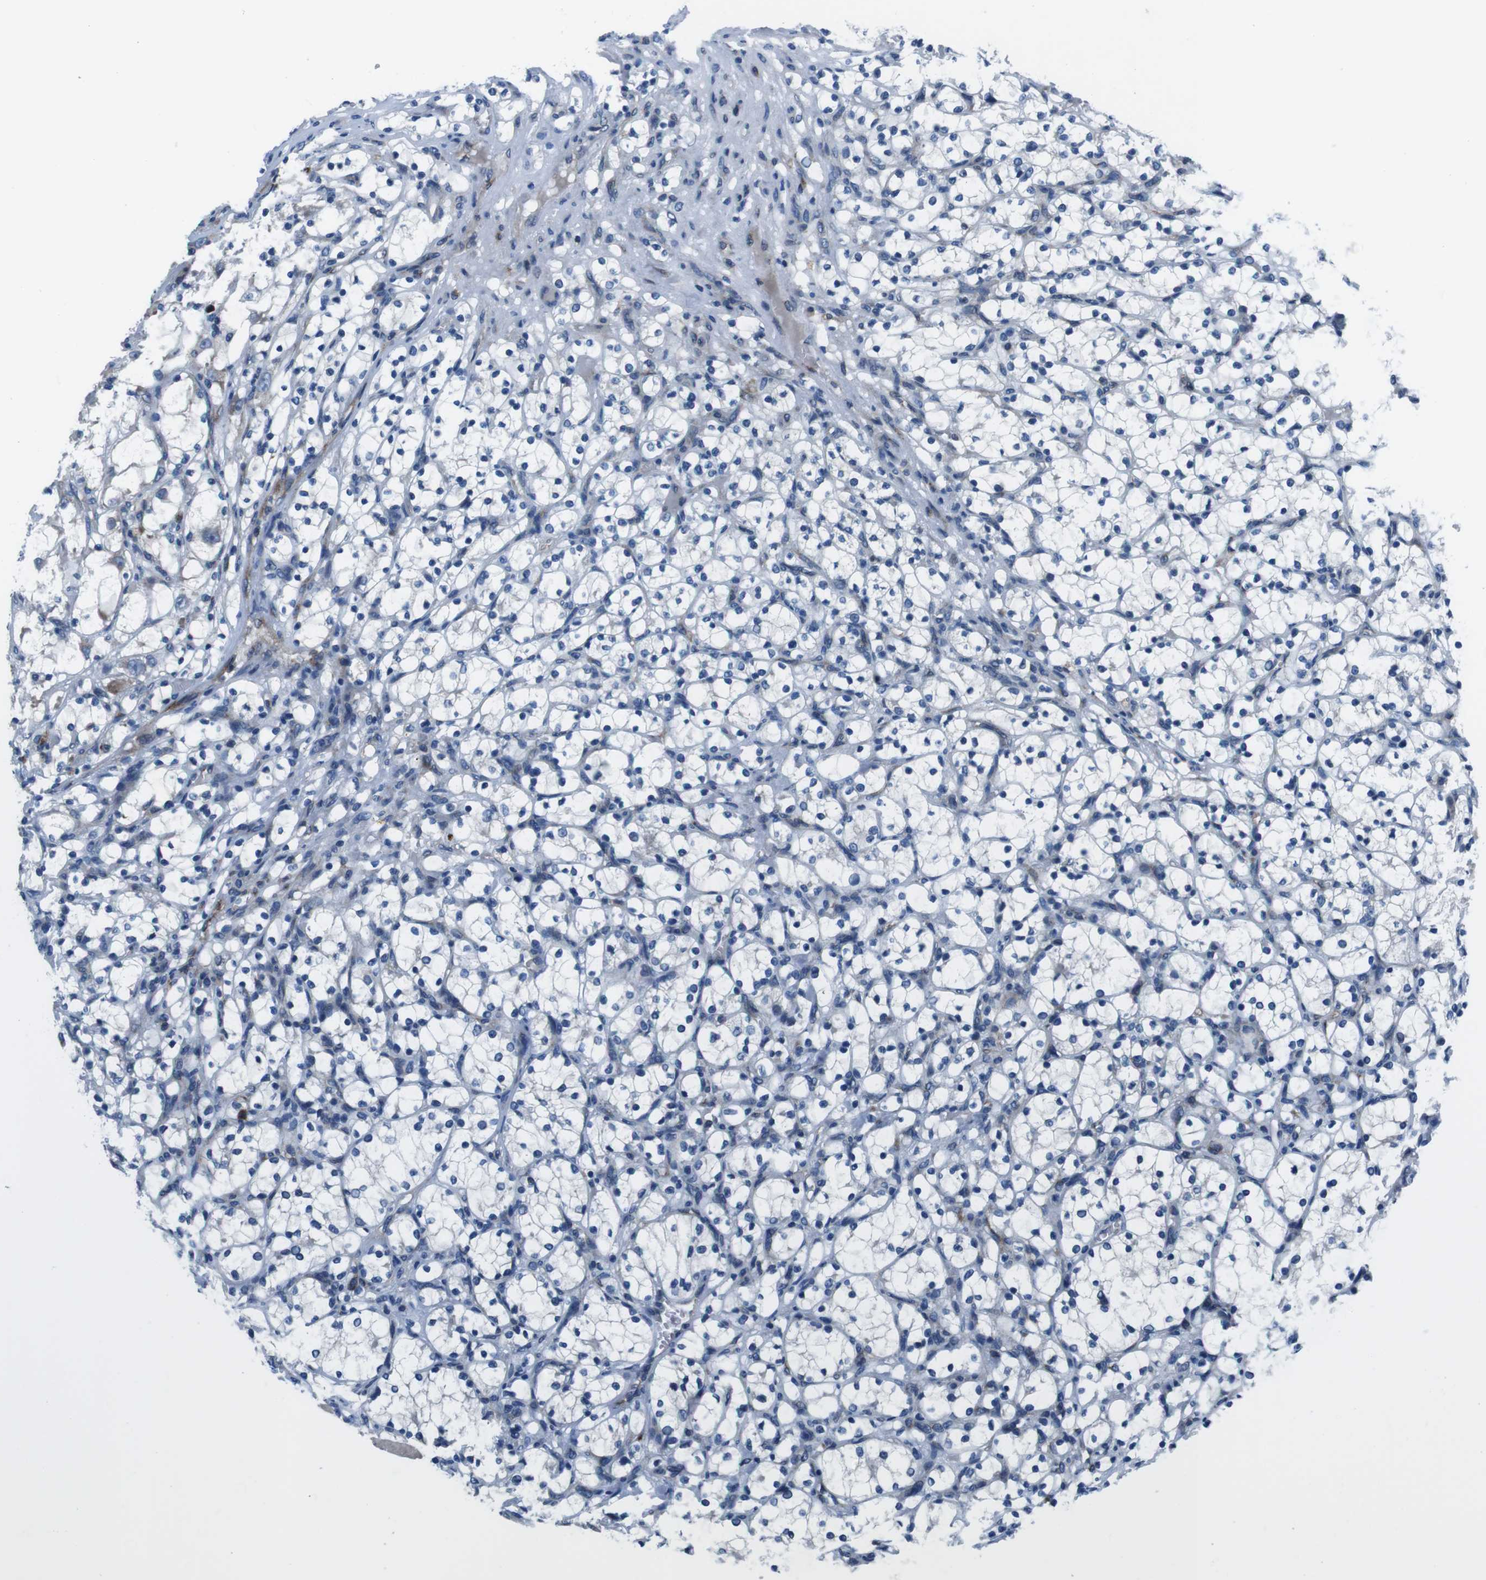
{"staining": {"intensity": "negative", "quantity": "none", "location": "none"}, "tissue": "renal cancer", "cell_type": "Tumor cells", "image_type": "cancer", "snomed": [{"axis": "morphology", "description": "Adenocarcinoma, NOS"}, {"axis": "topography", "description": "Kidney"}], "caption": "This is an immunohistochemistry (IHC) photomicrograph of renal cancer. There is no expression in tumor cells.", "gene": "NUCB2", "patient": {"sex": "female", "age": 69}}